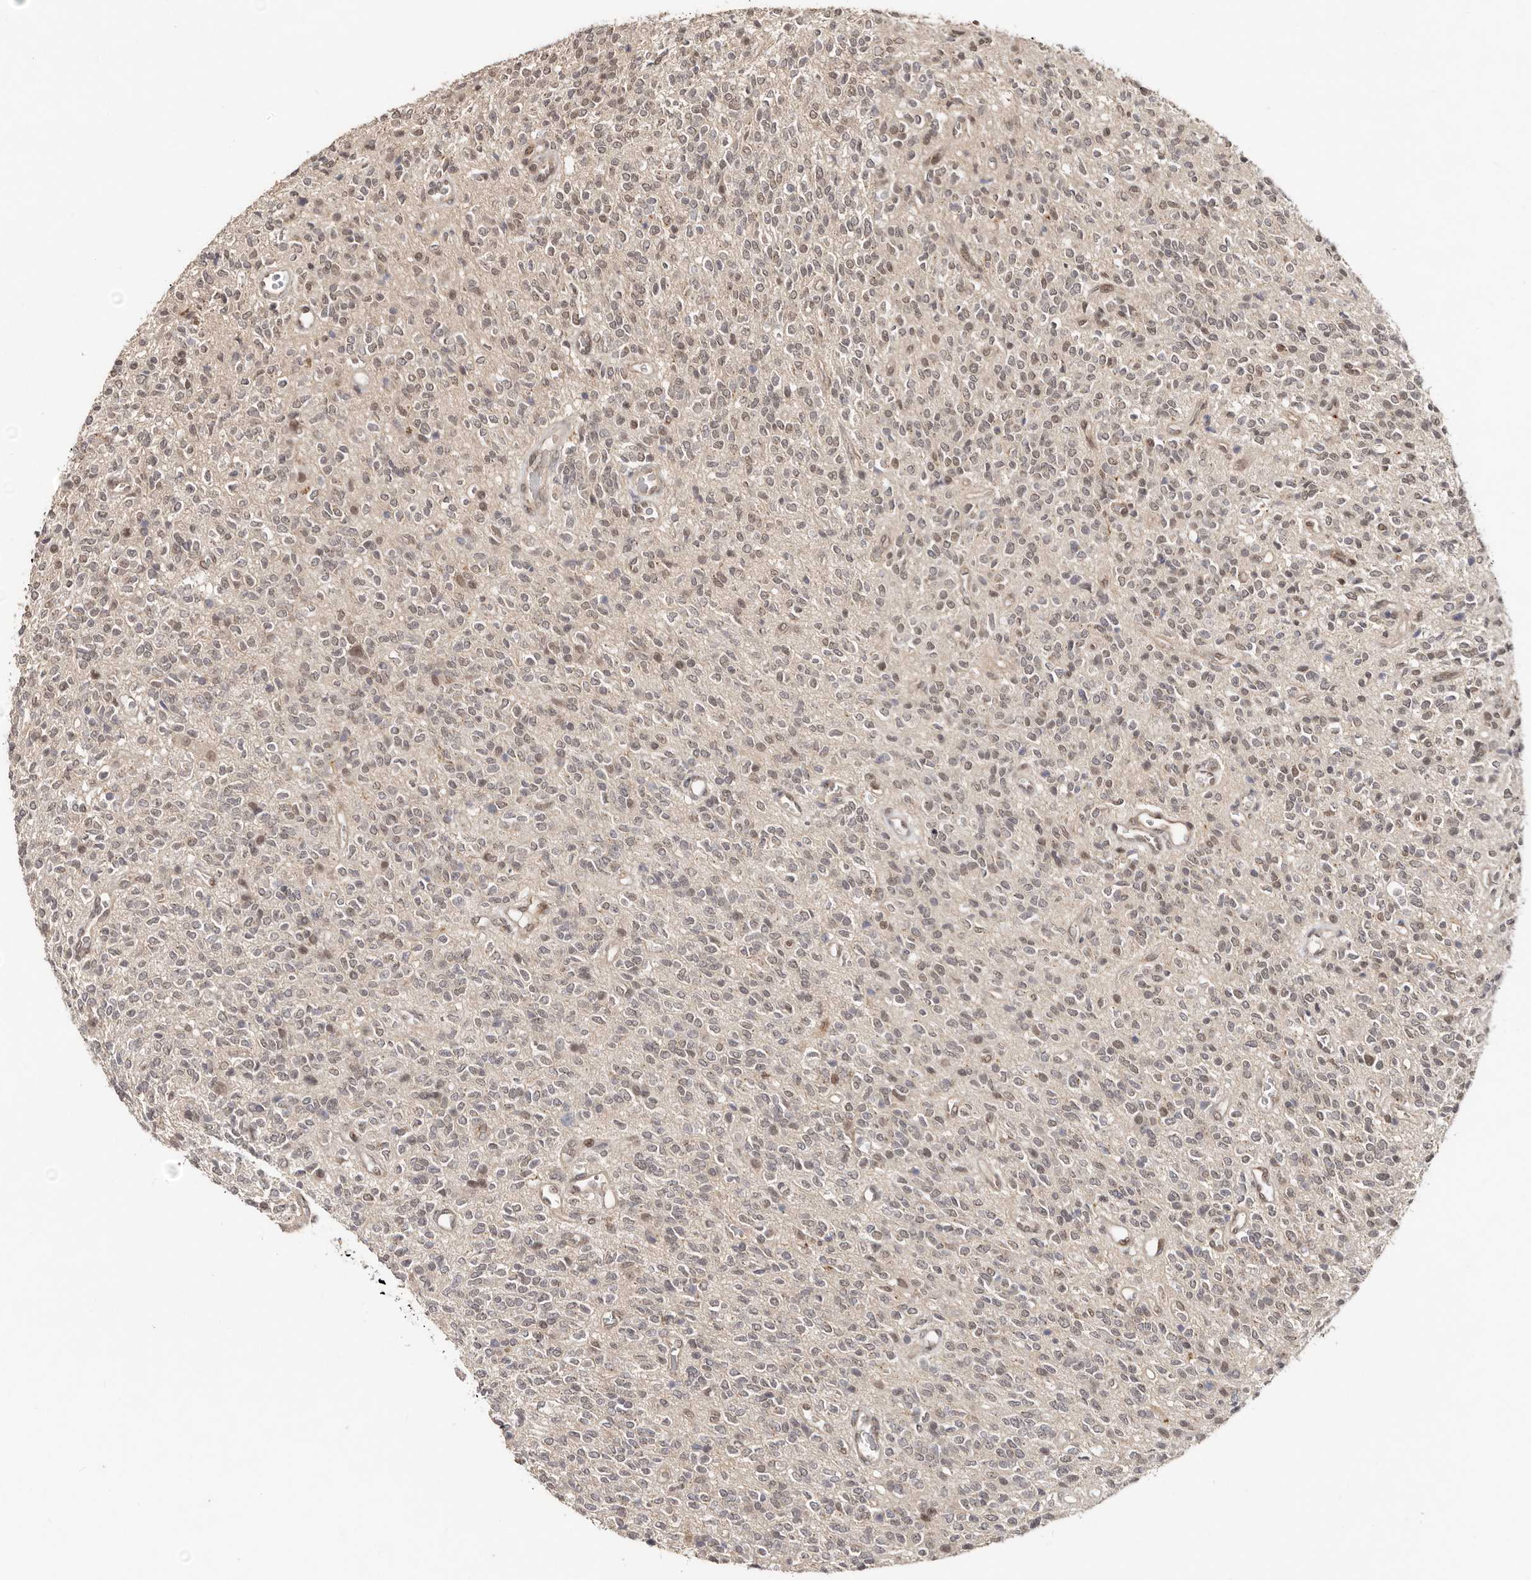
{"staining": {"intensity": "weak", "quantity": ">75%", "location": "nuclear"}, "tissue": "glioma", "cell_type": "Tumor cells", "image_type": "cancer", "snomed": [{"axis": "morphology", "description": "Glioma, malignant, High grade"}, {"axis": "topography", "description": "Brain"}], "caption": "Immunohistochemistry (IHC) staining of malignant glioma (high-grade), which displays low levels of weak nuclear expression in approximately >75% of tumor cells indicating weak nuclear protein staining. The staining was performed using DAB (brown) for protein detection and nuclei were counterstained in hematoxylin (blue).", "gene": "SRCAP", "patient": {"sex": "male", "age": 34}}